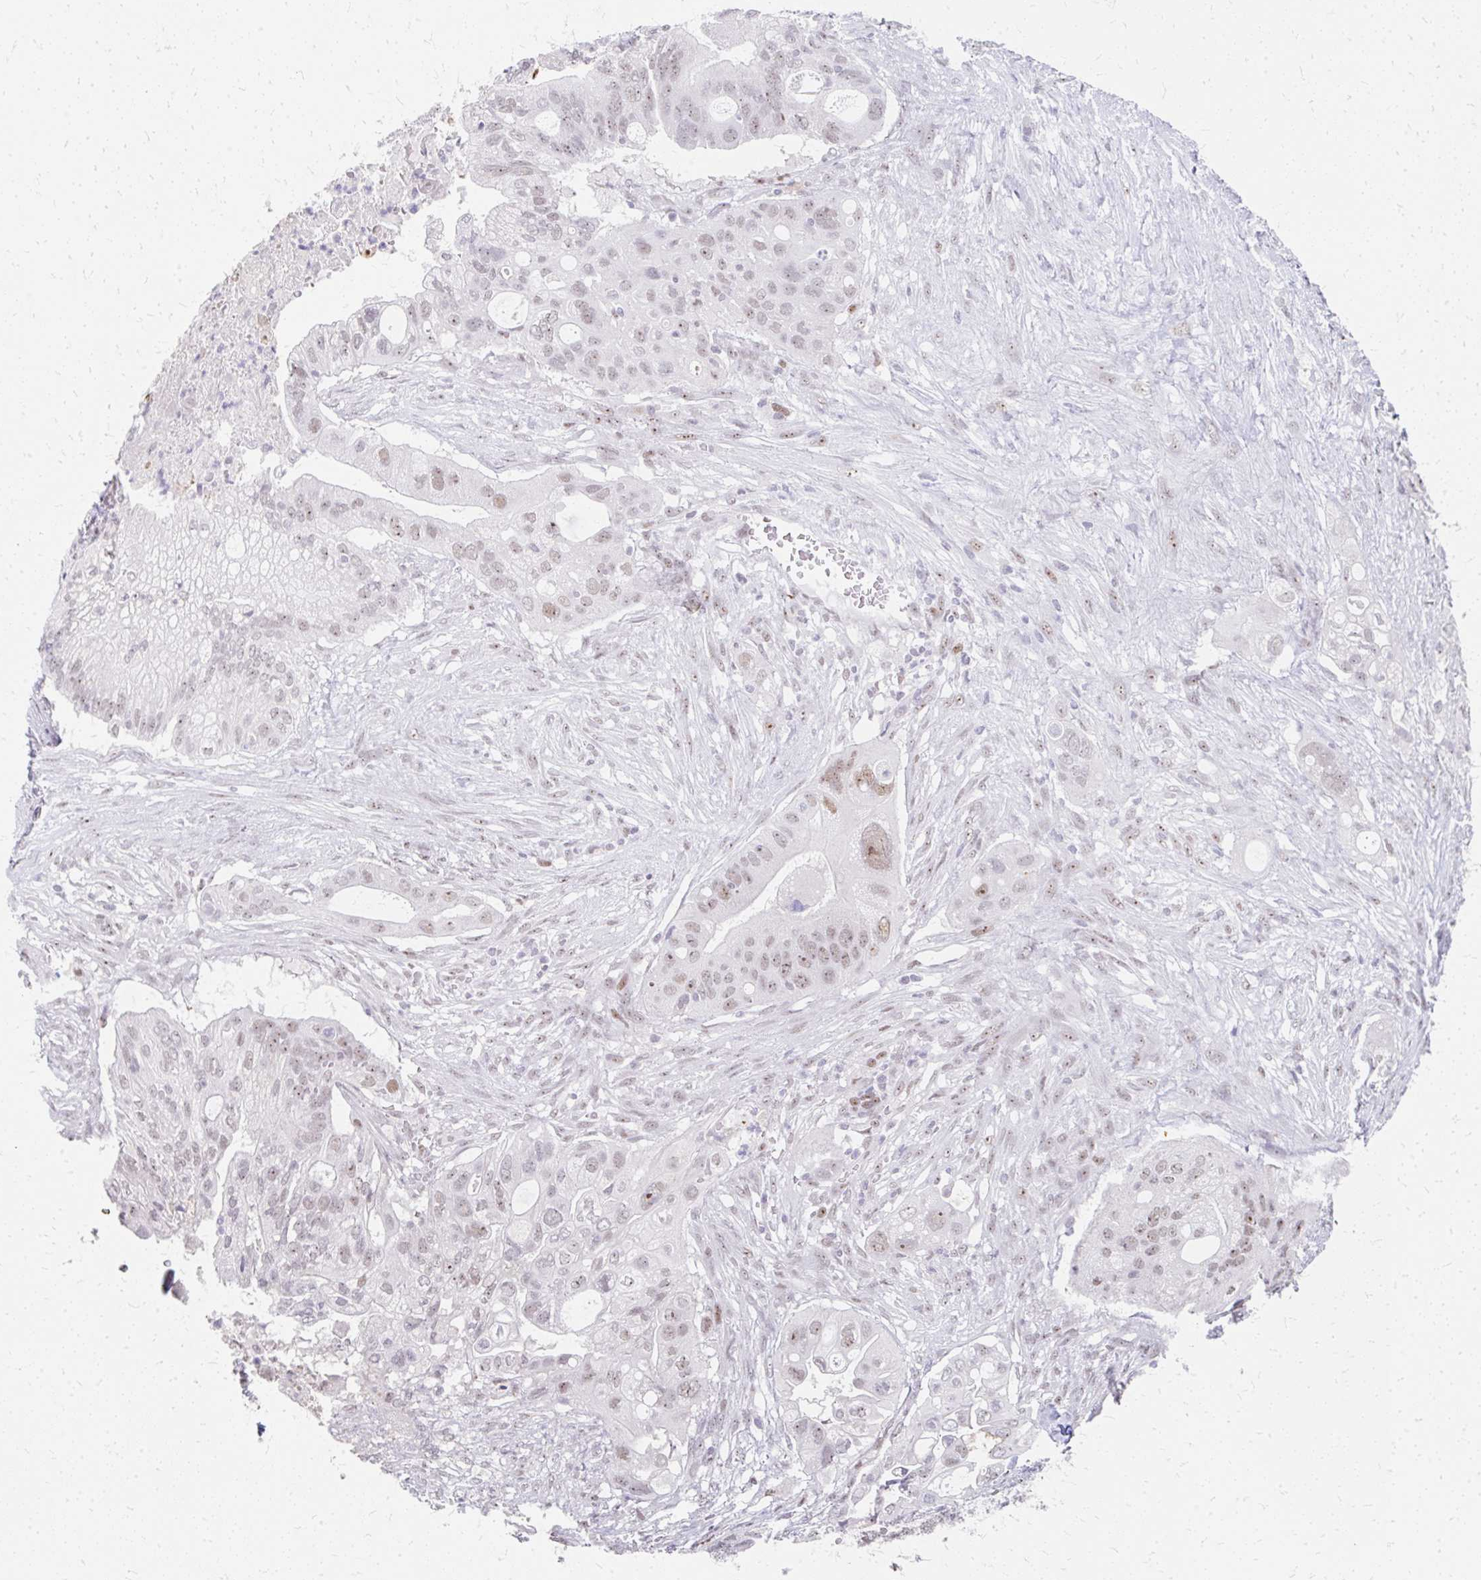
{"staining": {"intensity": "weak", "quantity": "25%-75%", "location": "nuclear"}, "tissue": "pancreatic cancer", "cell_type": "Tumor cells", "image_type": "cancer", "snomed": [{"axis": "morphology", "description": "Adenocarcinoma, NOS"}, {"axis": "topography", "description": "Pancreas"}], "caption": "There is low levels of weak nuclear expression in tumor cells of adenocarcinoma (pancreatic), as demonstrated by immunohistochemical staining (brown color).", "gene": "GTF2H1", "patient": {"sex": "female", "age": 72}}